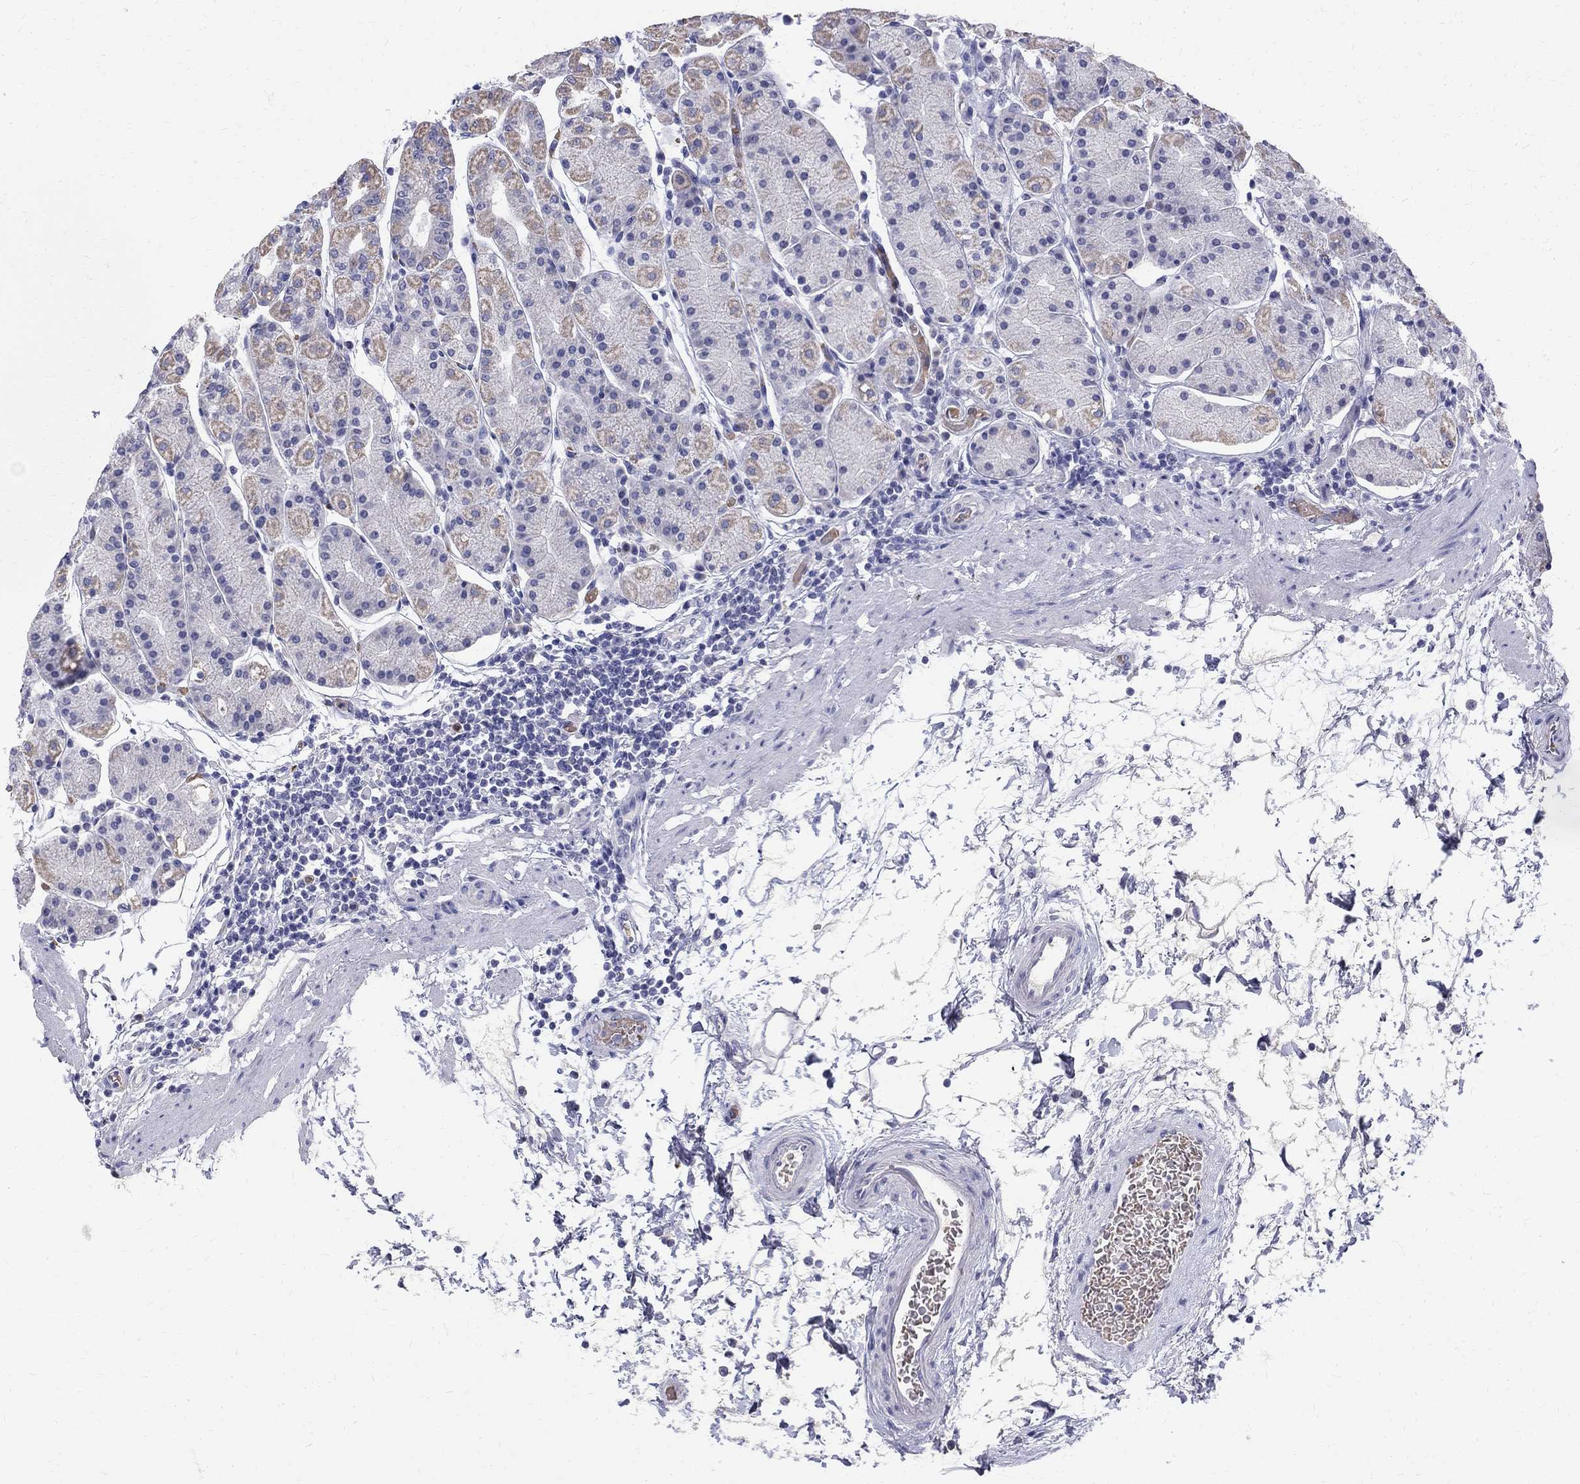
{"staining": {"intensity": "negative", "quantity": "none", "location": "none"}, "tissue": "stomach", "cell_type": "Glandular cells", "image_type": "normal", "snomed": [{"axis": "morphology", "description": "Normal tissue, NOS"}, {"axis": "topography", "description": "Stomach"}], "caption": "DAB immunohistochemical staining of benign stomach reveals no significant positivity in glandular cells. (DAB immunohistochemistry with hematoxylin counter stain).", "gene": "AGER", "patient": {"sex": "male", "age": 54}}